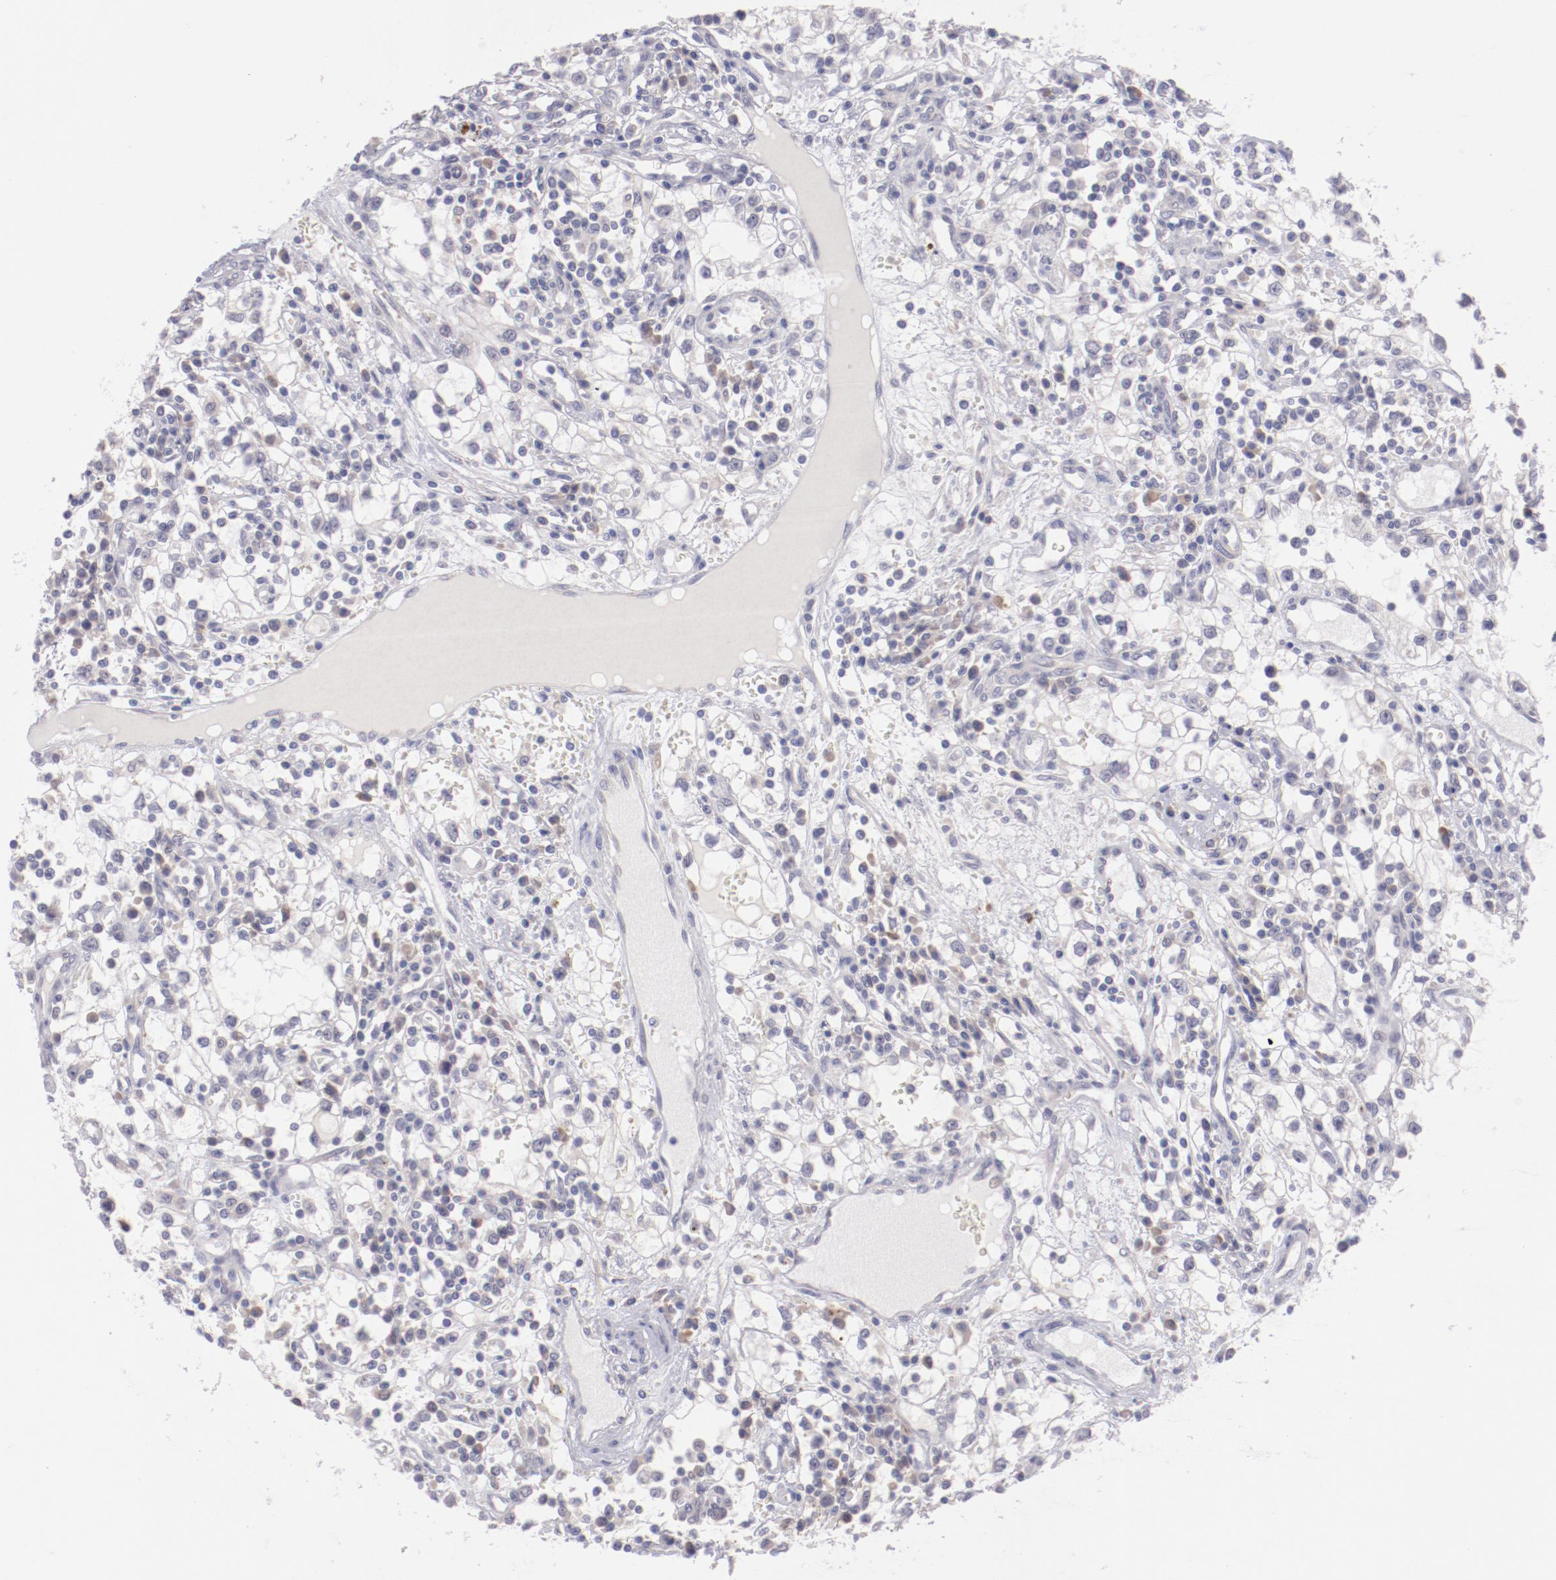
{"staining": {"intensity": "negative", "quantity": "none", "location": "none"}, "tissue": "renal cancer", "cell_type": "Tumor cells", "image_type": "cancer", "snomed": [{"axis": "morphology", "description": "Adenocarcinoma, NOS"}, {"axis": "topography", "description": "Kidney"}], "caption": "Immunohistochemistry image of neoplastic tissue: adenocarcinoma (renal) stained with DAB (3,3'-diaminobenzidine) reveals no significant protein positivity in tumor cells.", "gene": "TRAF3", "patient": {"sex": "male", "age": 82}}